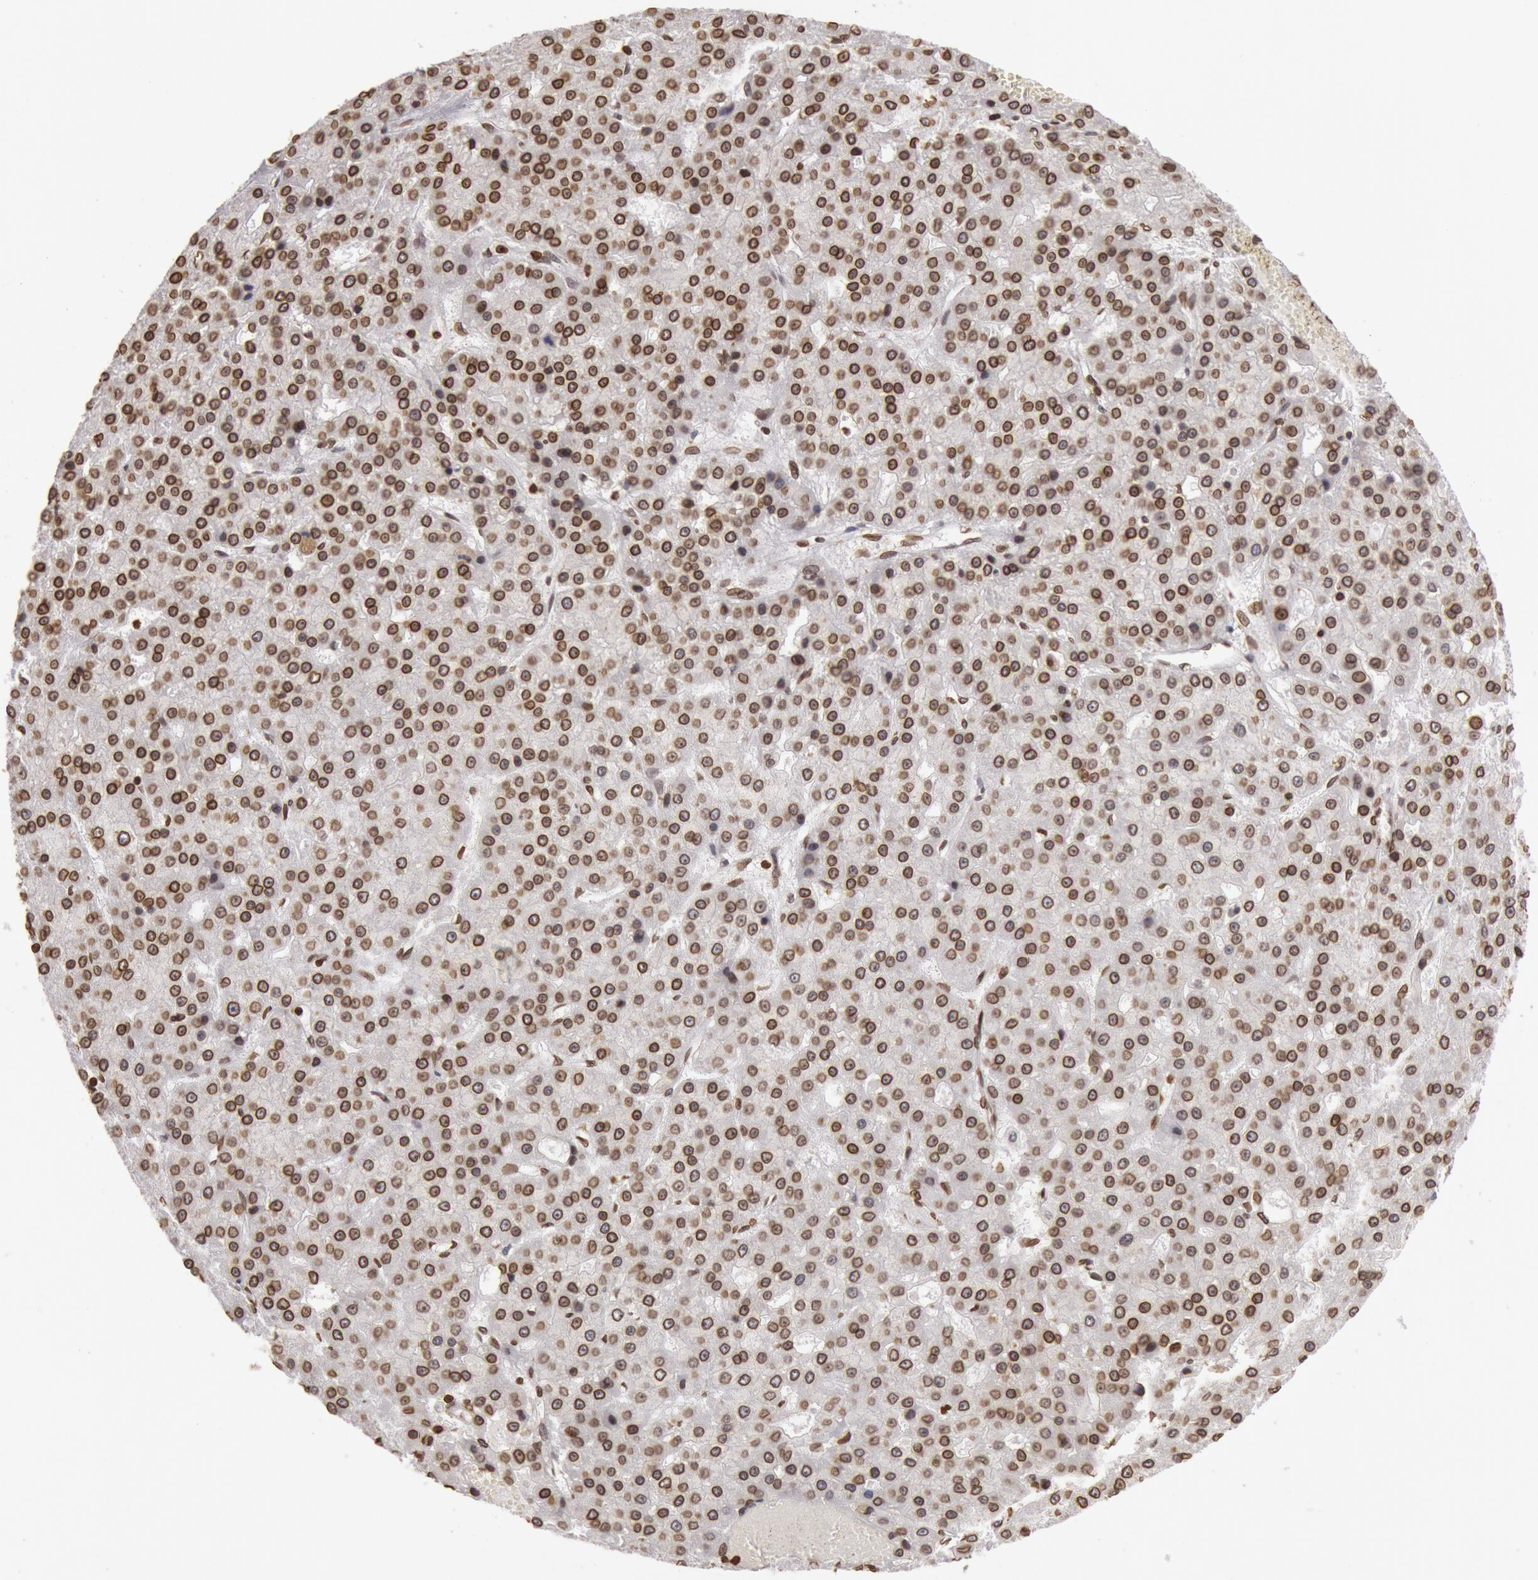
{"staining": {"intensity": "moderate", "quantity": ">75%", "location": "cytoplasmic/membranous,nuclear"}, "tissue": "liver cancer", "cell_type": "Tumor cells", "image_type": "cancer", "snomed": [{"axis": "morphology", "description": "Carcinoma, Hepatocellular, NOS"}, {"axis": "topography", "description": "Liver"}], "caption": "Liver cancer (hepatocellular carcinoma) stained with a protein marker exhibits moderate staining in tumor cells.", "gene": "SUN2", "patient": {"sex": "male", "age": 47}}